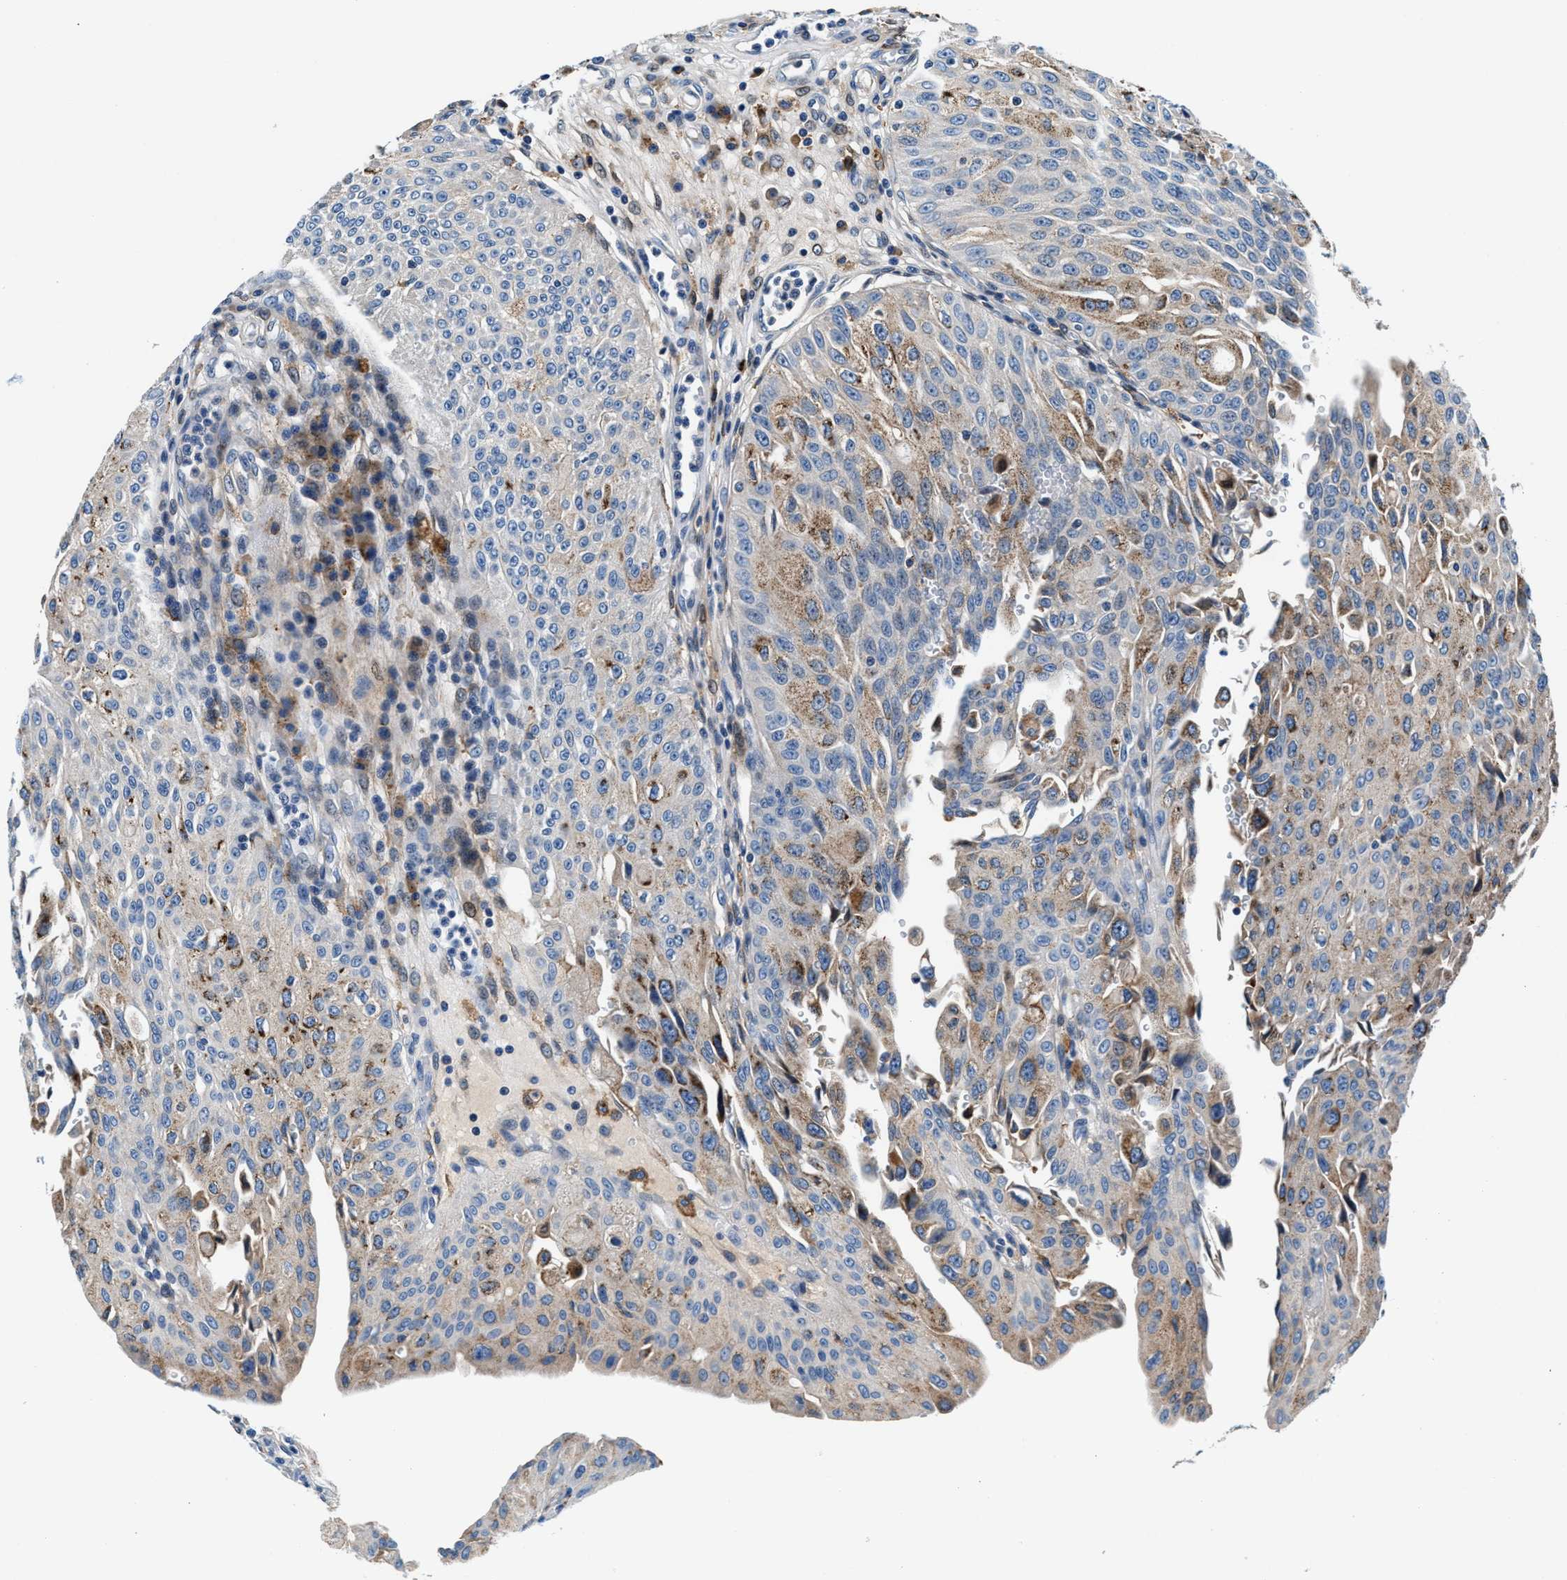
{"staining": {"intensity": "weak", "quantity": "<25%", "location": "cytoplasmic/membranous"}, "tissue": "urothelial cancer", "cell_type": "Tumor cells", "image_type": "cancer", "snomed": [{"axis": "morphology", "description": "Urothelial carcinoma, High grade"}, {"axis": "topography", "description": "Urinary bladder"}], "caption": "Histopathology image shows no significant protein positivity in tumor cells of high-grade urothelial carcinoma.", "gene": "SLFN11", "patient": {"sex": "male", "age": 46}}